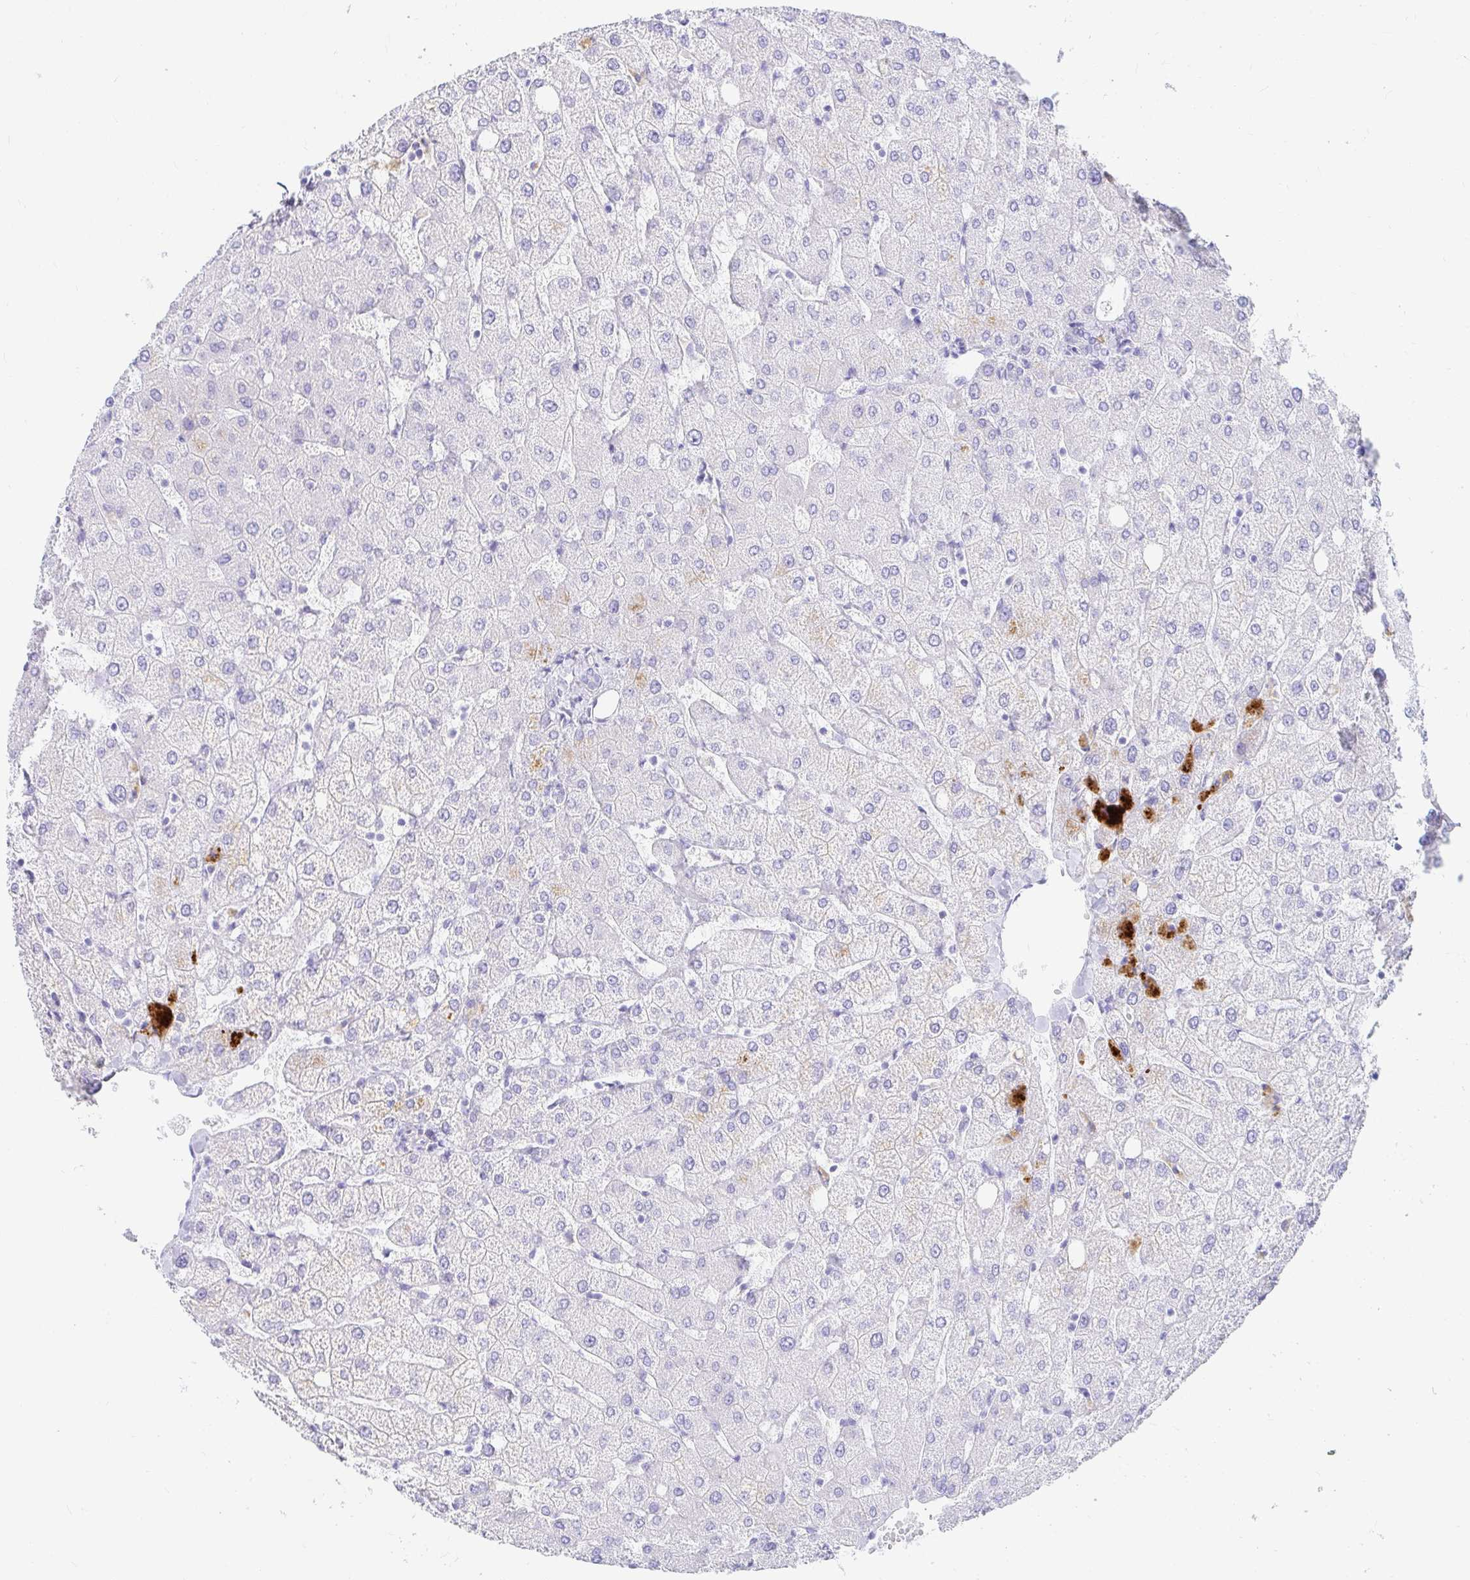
{"staining": {"intensity": "negative", "quantity": "none", "location": "none"}, "tissue": "liver", "cell_type": "Cholangiocytes", "image_type": "normal", "snomed": [{"axis": "morphology", "description": "Normal tissue, NOS"}, {"axis": "topography", "description": "Liver"}], "caption": "This is an IHC micrograph of normal liver. There is no expression in cholangiocytes.", "gene": "OR6T1", "patient": {"sex": "female", "age": 54}}